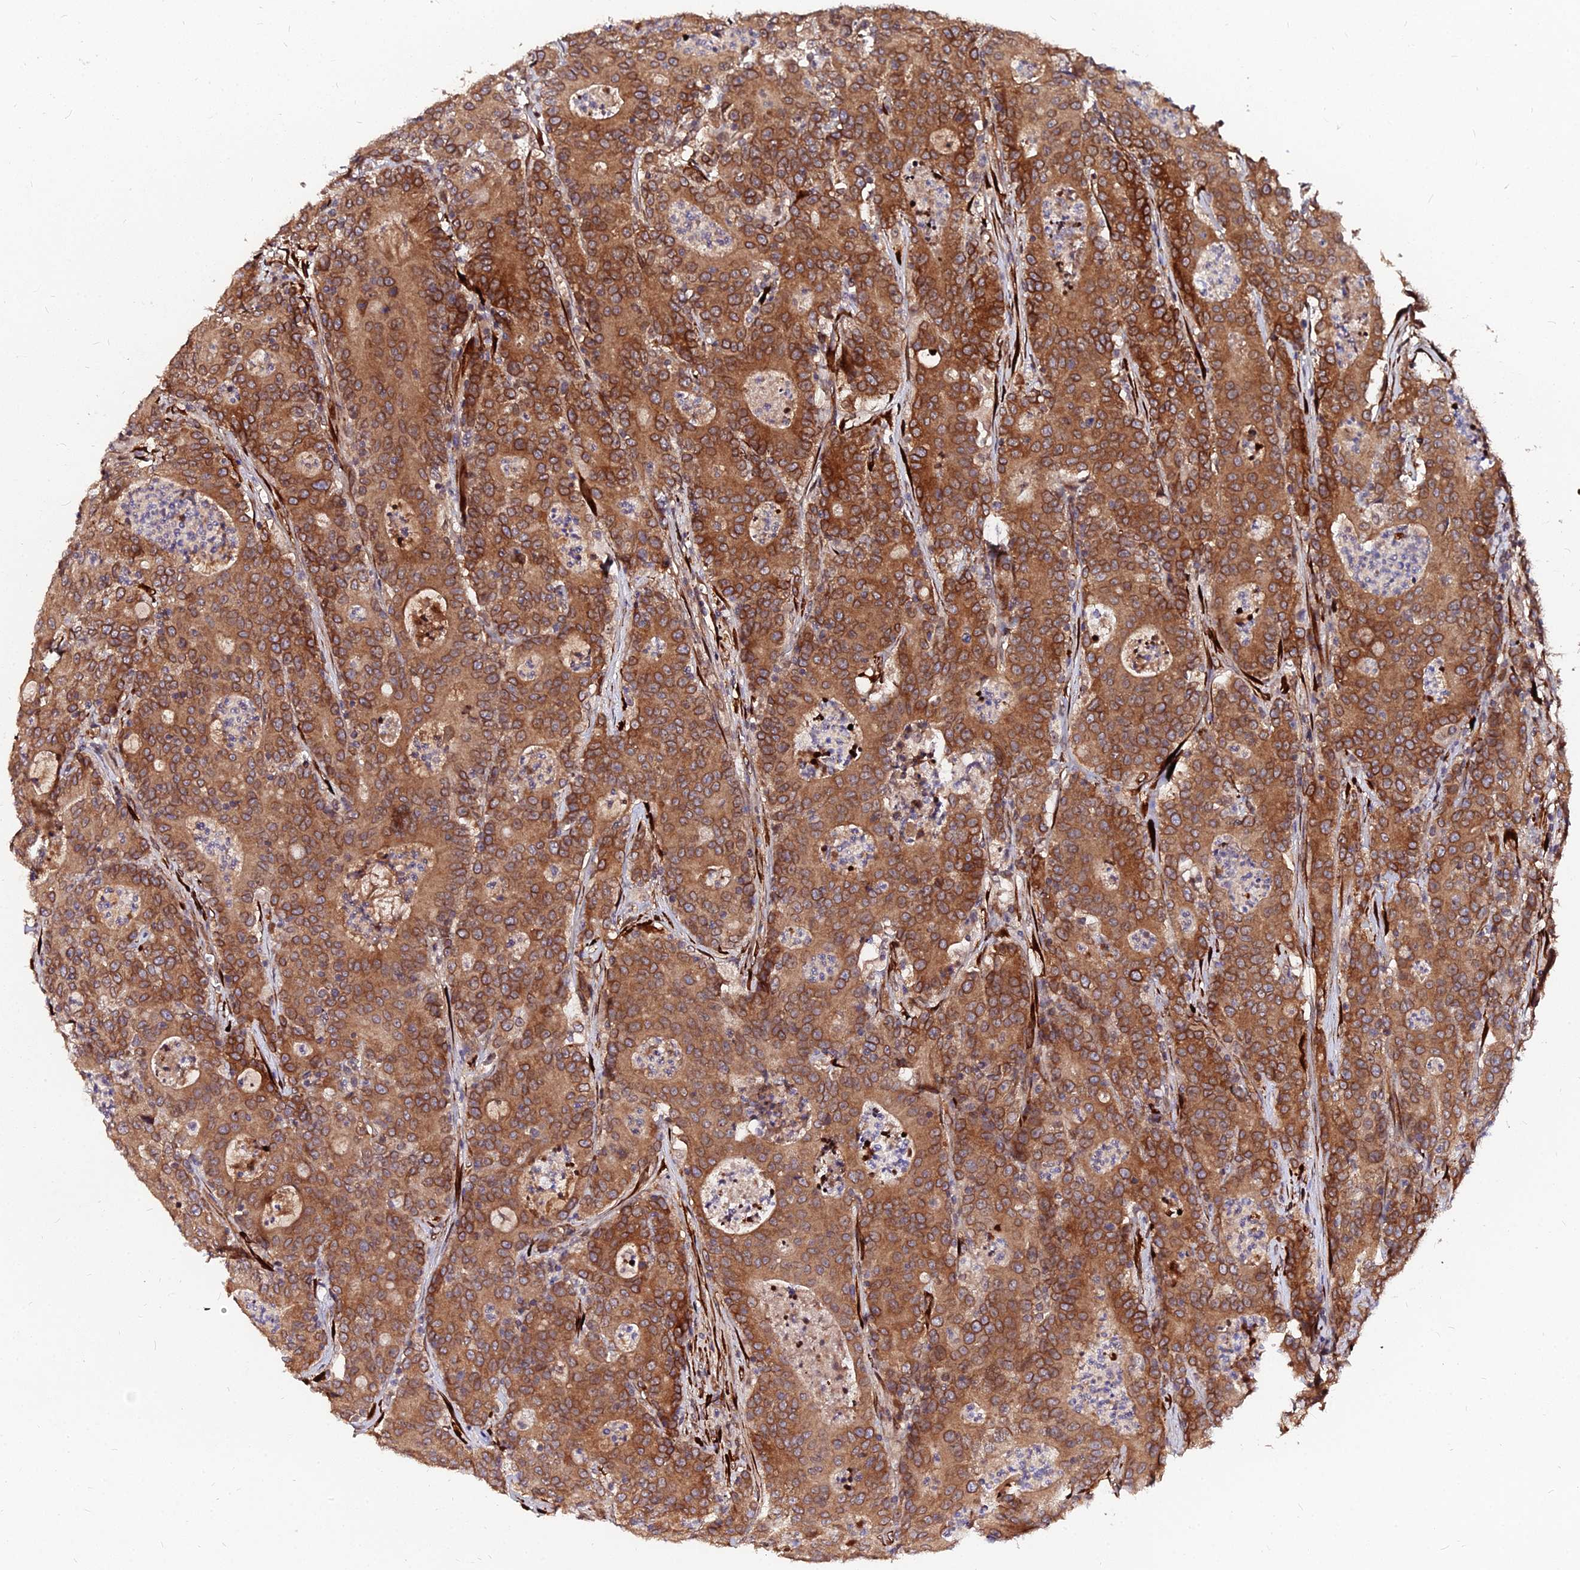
{"staining": {"intensity": "strong", "quantity": ">75%", "location": "cytoplasmic/membranous"}, "tissue": "colorectal cancer", "cell_type": "Tumor cells", "image_type": "cancer", "snomed": [{"axis": "morphology", "description": "Adenocarcinoma, NOS"}, {"axis": "topography", "description": "Colon"}], "caption": "Strong cytoplasmic/membranous positivity is identified in approximately >75% of tumor cells in colorectal adenocarcinoma. Immunohistochemistry stains the protein of interest in brown and the nuclei are stained blue.", "gene": "PDE4D", "patient": {"sex": "male", "age": 83}}